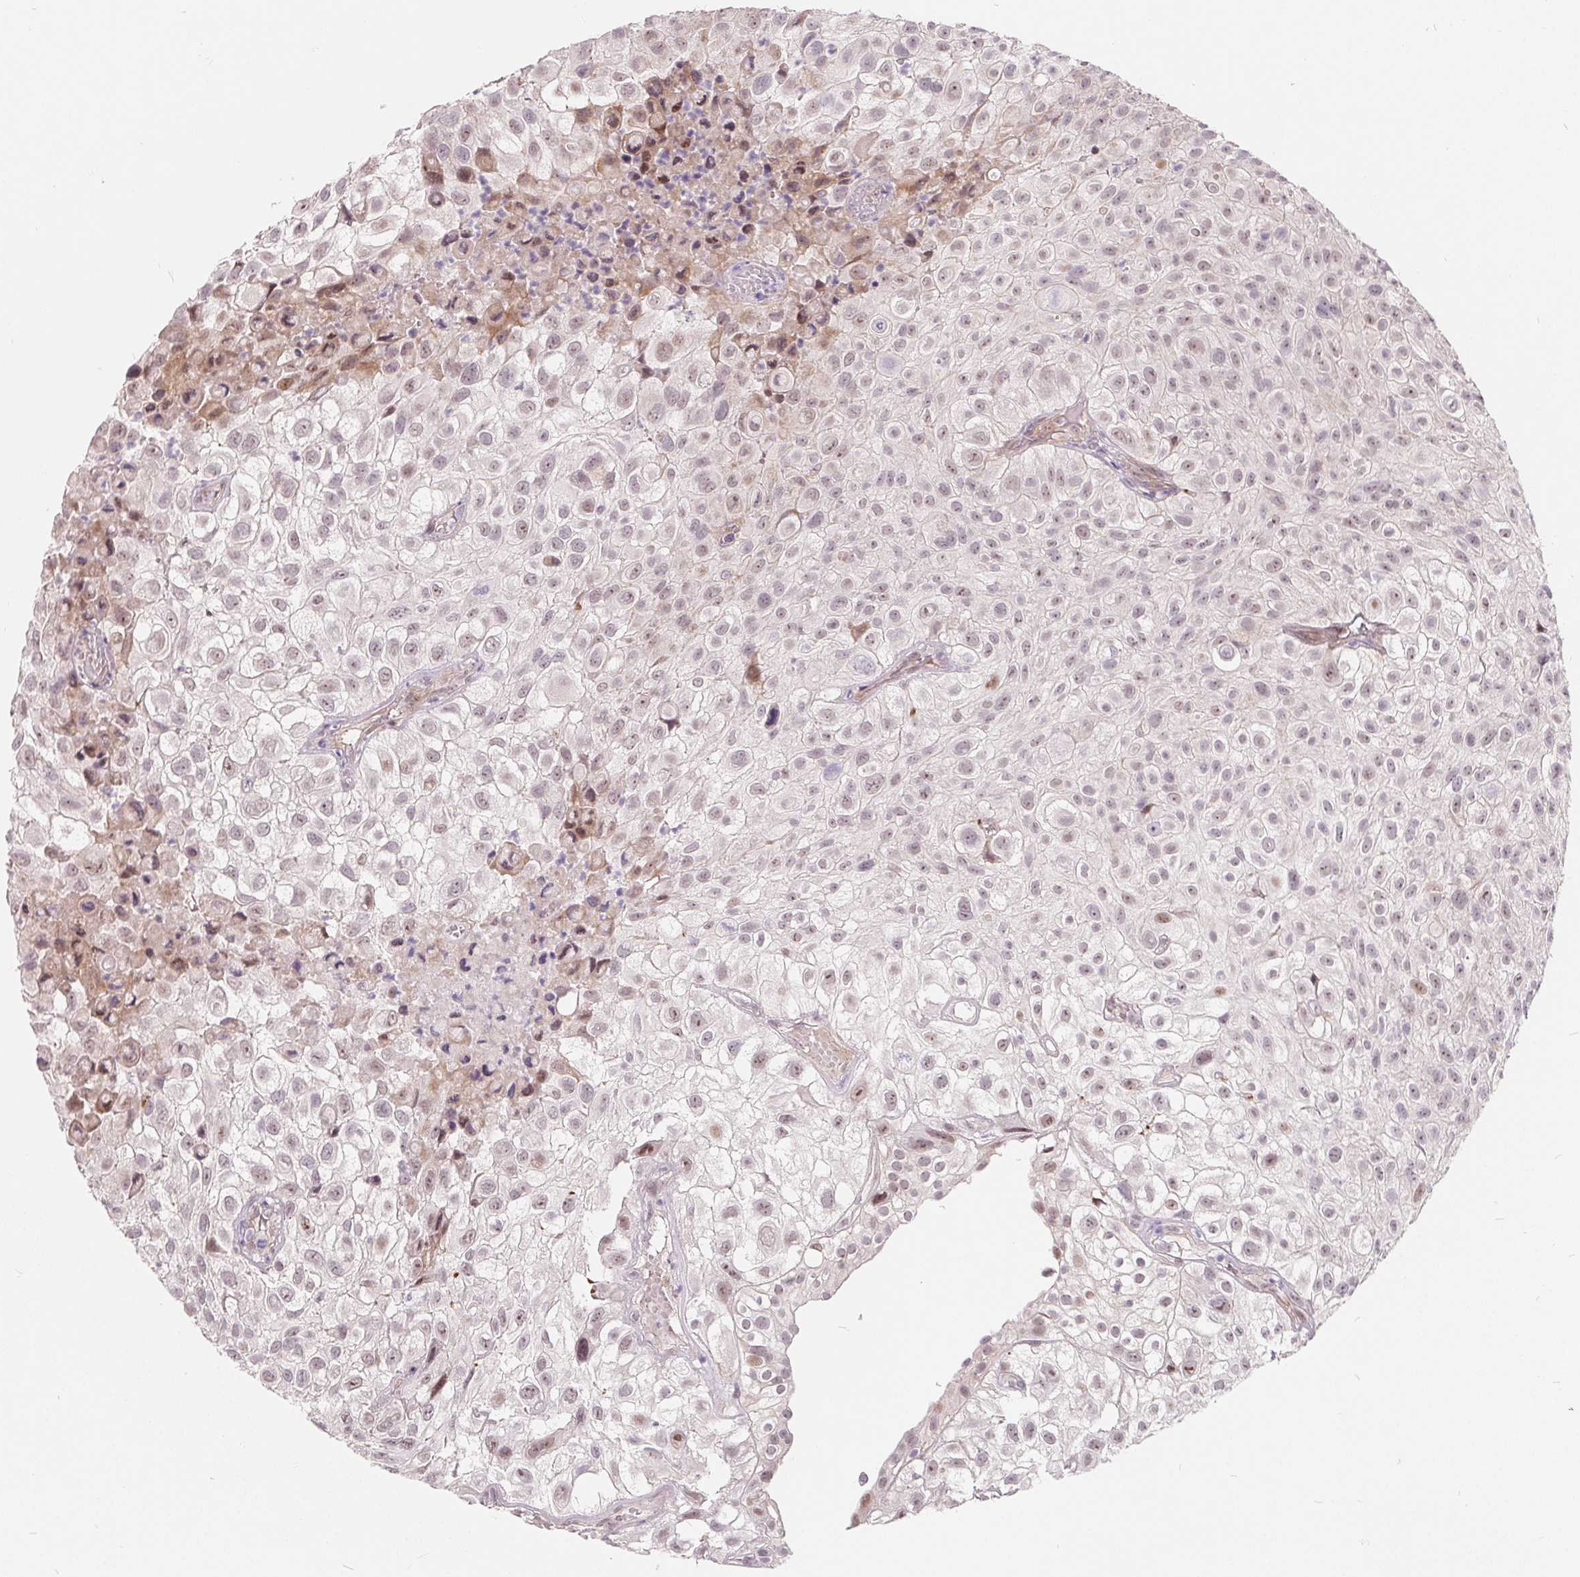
{"staining": {"intensity": "moderate", "quantity": "25%-75%", "location": "nuclear"}, "tissue": "urothelial cancer", "cell_type": "Tumor cells", "image_type": "cancer", "snomed": [{"axis": "morphology", "description": "Urothelial carcinoma, High grade"}, {"axis": "topography", "description": "Urinary bladder"}], "caption": "Immunohistochemistry (IHC) (DAB (3,3'-diaminobenzidine)) staining of human urothelial carcinoma (high-grade) exhibits moderate nuclear protein expression in about 25%-75% of tumor cells.", "gene": "NRG2", "patient": {"sex": "male", "age": 56}}